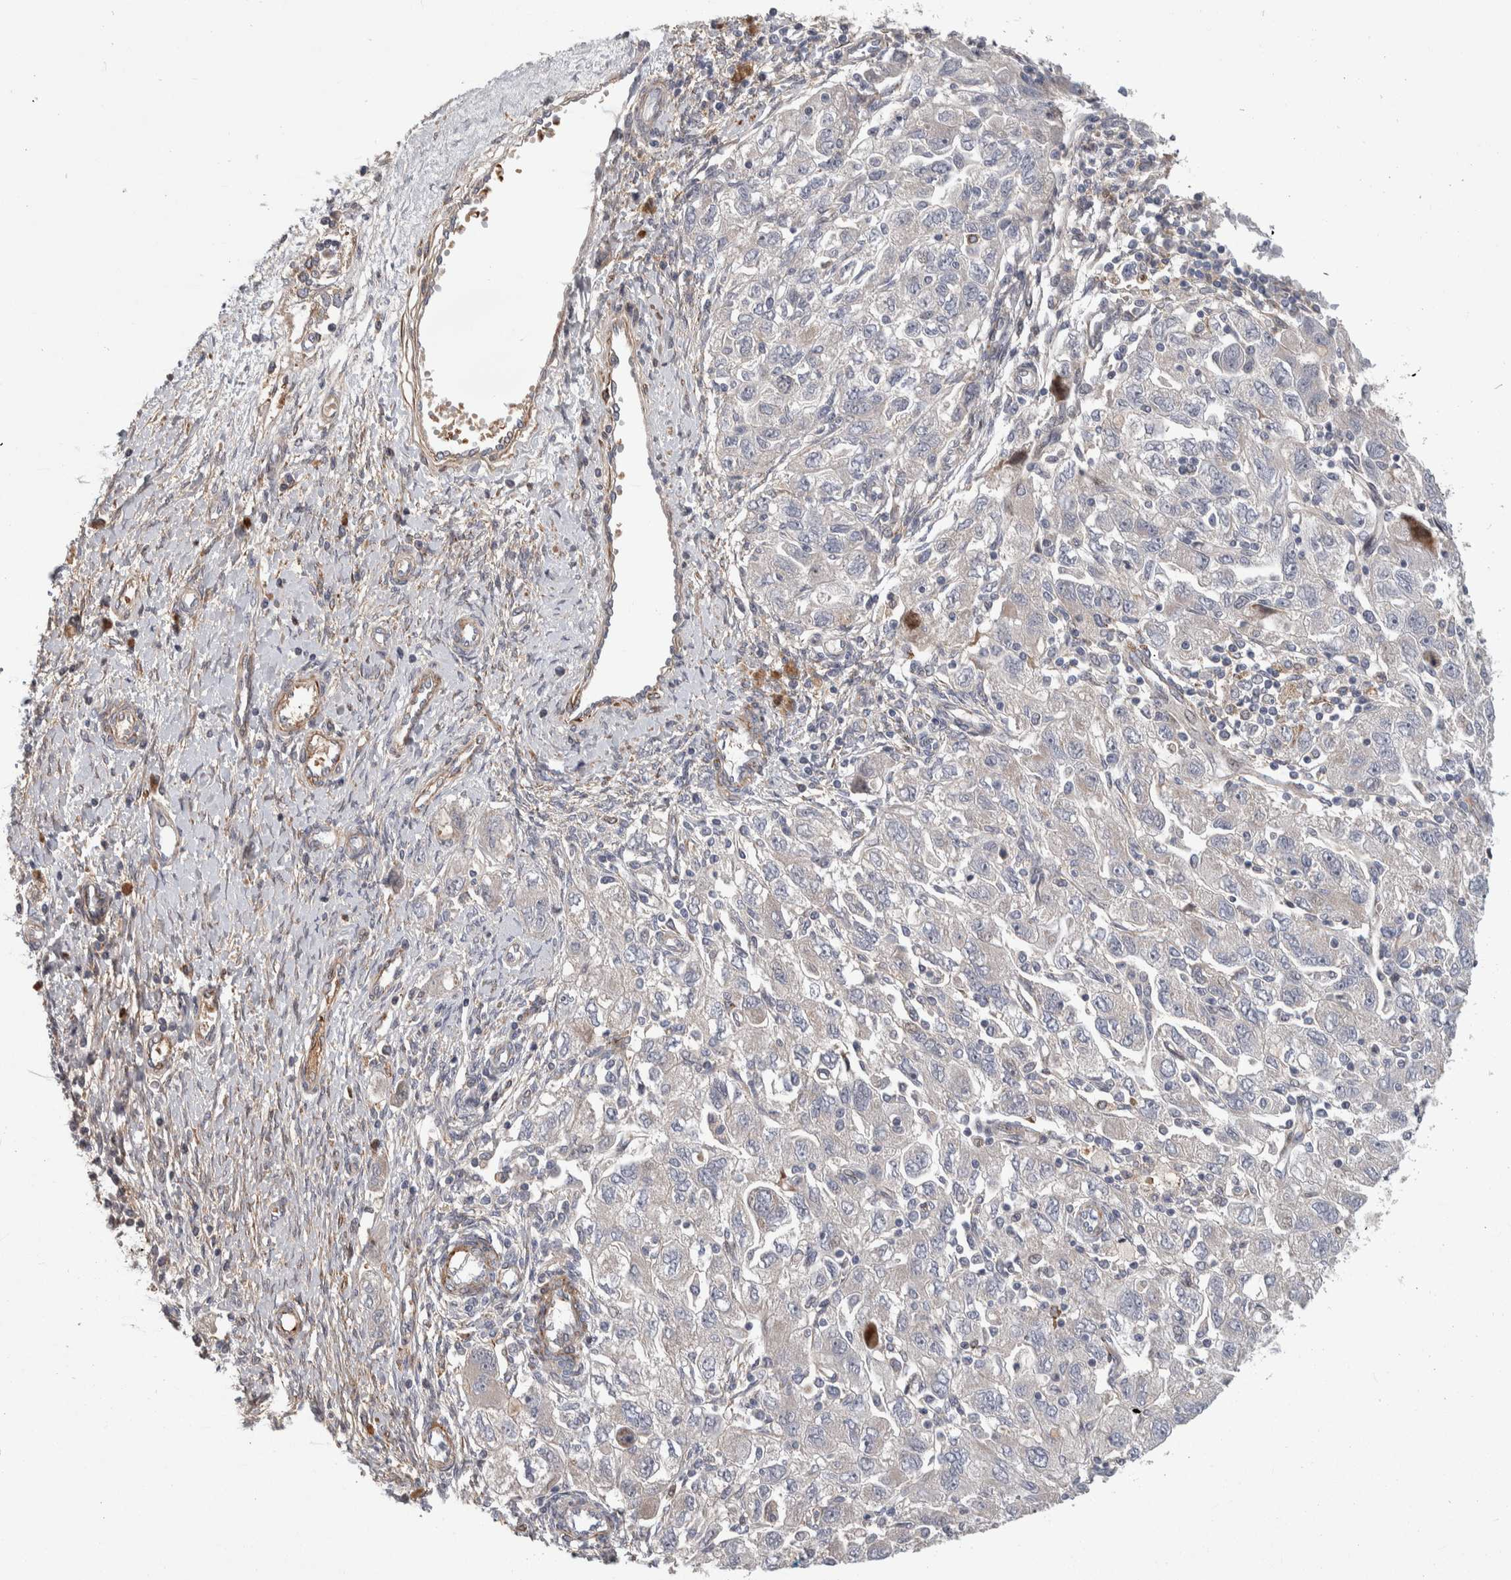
{"staining": {"intensity": "negative", "quantity": "none", "location": "none"}, "tissue": "ovarian cancer", "cell_type": "Tumor cells", "image_type": "cancer", "snomed": [{"axis": "morphology", "description": "Carcinoma, NOS"}, {"axis": "morphology", "description": "Cystadenocarcinoma, serous, NOS"}, {"axis": "topography", "description": "Ovary"}], "caption": "An immunohistochemistry micrograph of ovarian carcinoma is shown. There is no staining in tumor cells of ovarian carcinoma.", "gene": "PSMG3", "patient": {"sex": "female", "age": 69}}